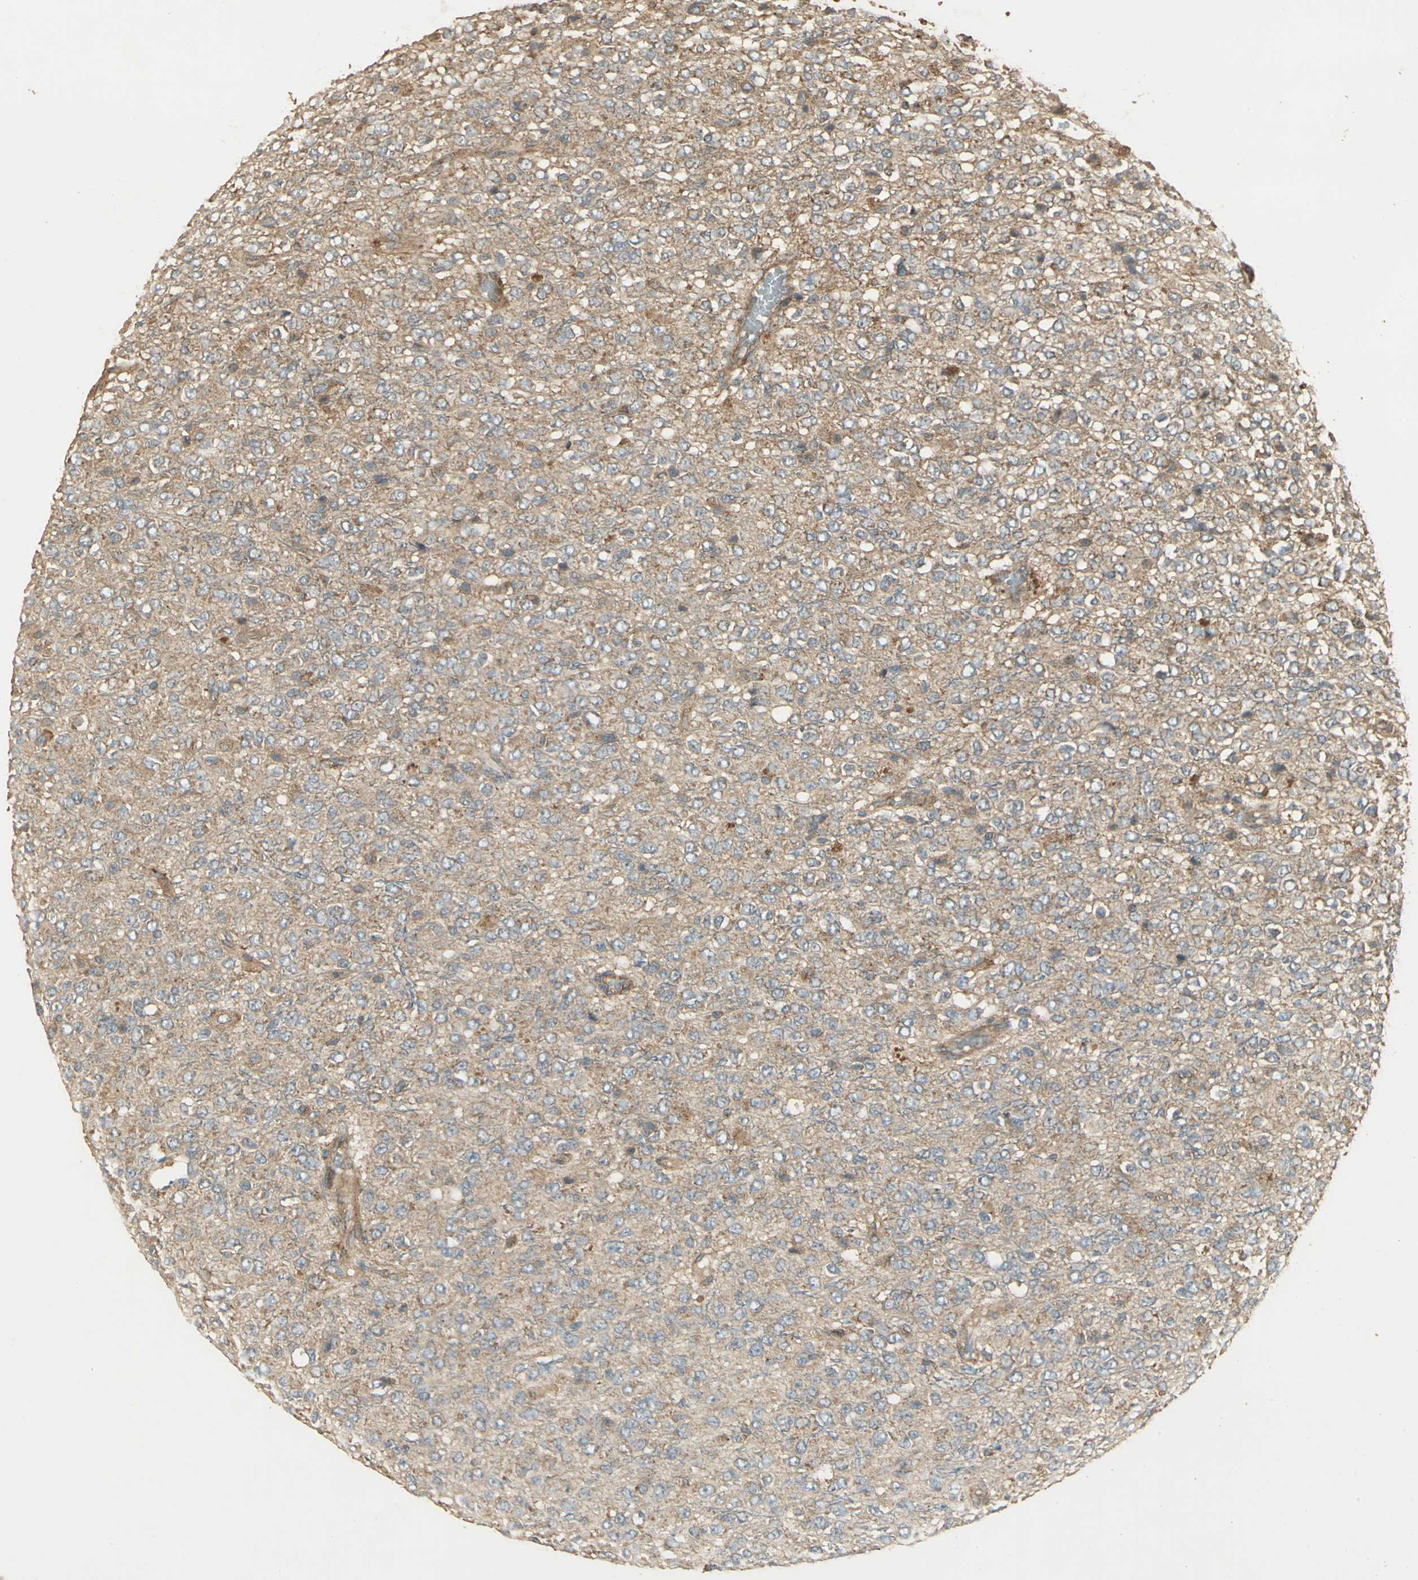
{"staining": {"intensity": "weak", "quantity": ">75%", "location": "cytoplasmic/membranous"}, "tissue": "glioma", "cell_type": "Tumor cells", "image_type": "cancer", "snomed": [{"axis": "morphology", "description": "Glioma, malignant, High grade"}, {"axis": "topography", "description": "pancreas cauda"}], "caption": "This micrograph demonstrates immunohistochemistry (IHC) staining of glioma, with low weak cytoplasmic/membranous expression in approximately >75% of tumor cells.", "gene": "KANK1", "patient": {"sex": "male", "age": 60}}